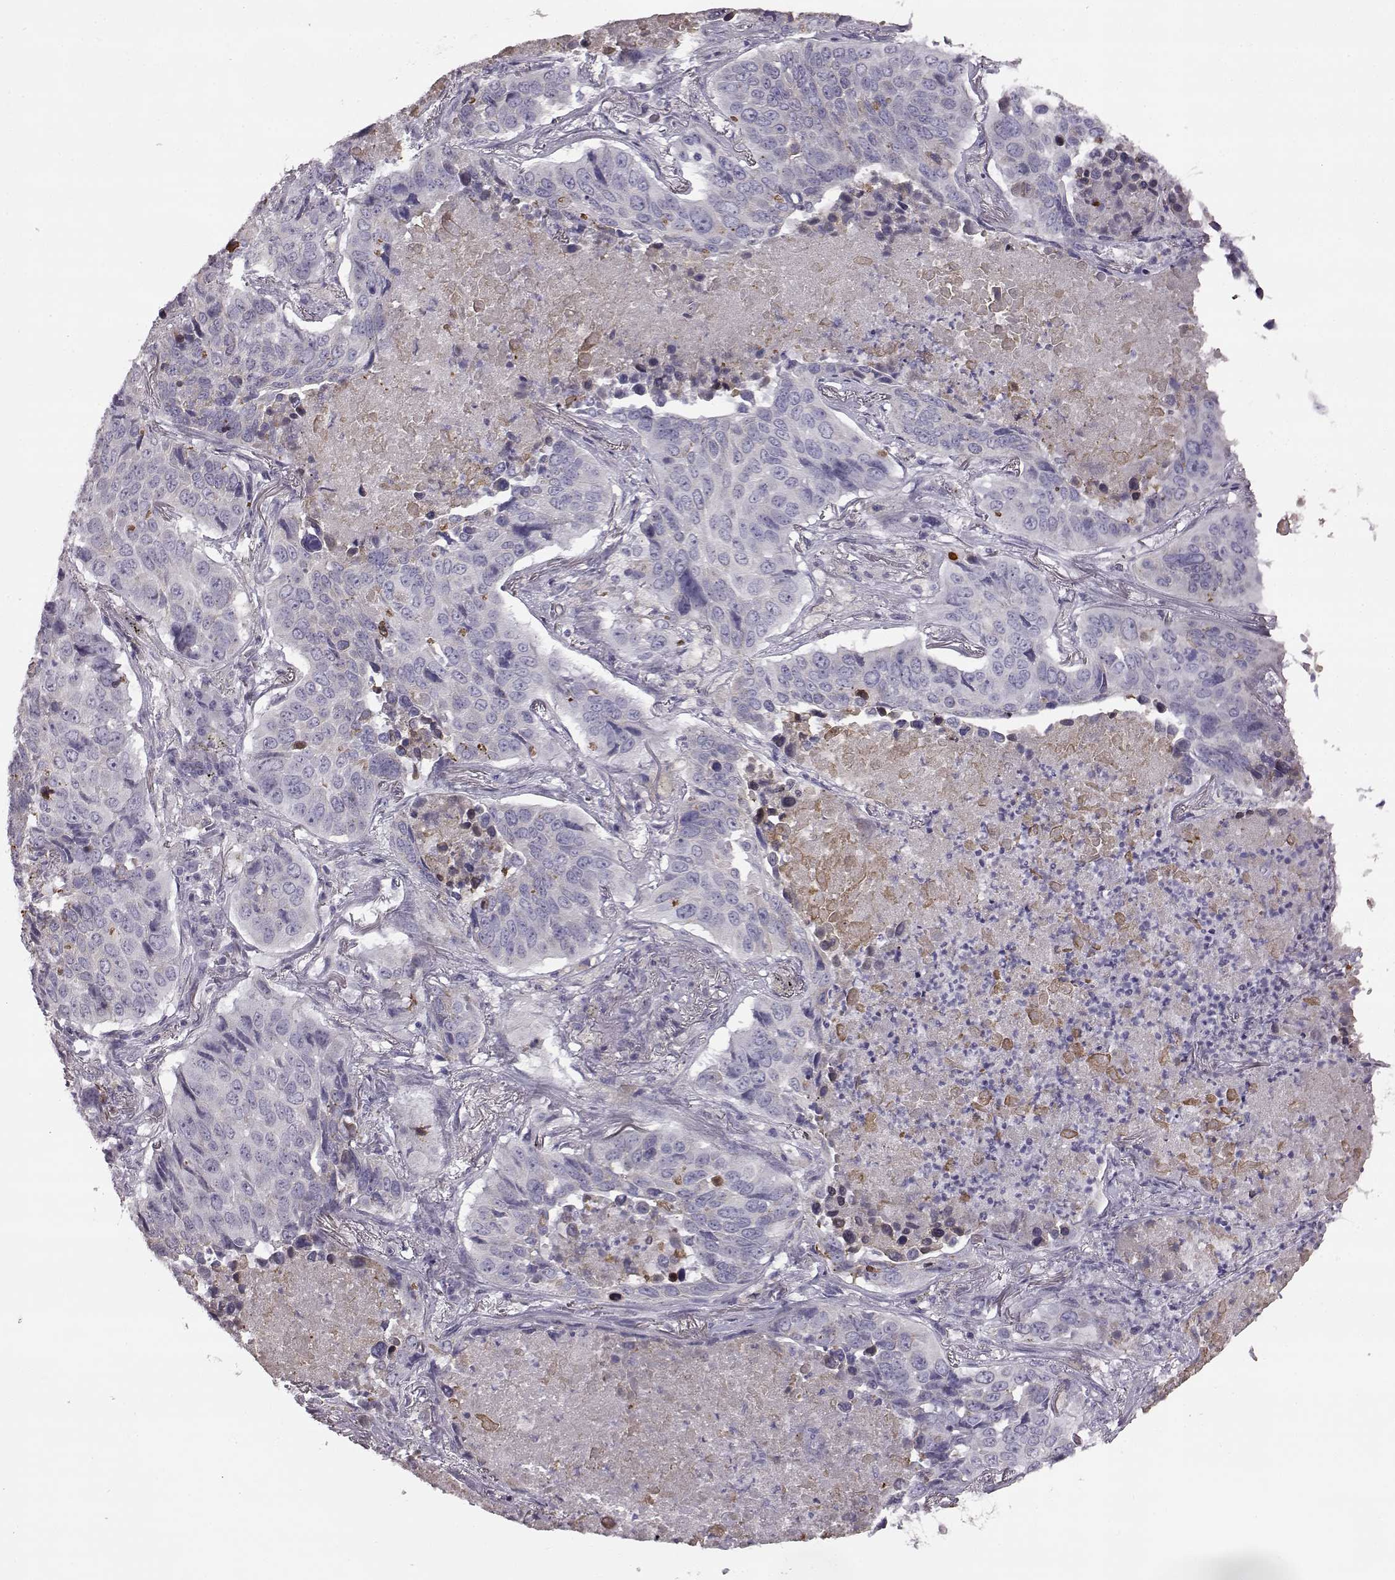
{"staining": {"intensity": "negative", "quantity": "none", "location": "none"}, "tissue": "lung cancer", "cell_type": "Tumor cells", "image_type": "cancer", "snomed": [{"axis": "morphology", "description": "Normal tissue, NOS"}, {"axis": "morphology", "description": "Squamous cell carcinoma, NOS"}, {"axis": "topography", "description": "Bronchus"}, {"axis": "topography", "description": "Lung"}], "caption": "This is an IHC histopathology image of lung cancer. There is no positivity in tumor cells.", "gene": "ODAD4", "patient": {"sex": "male", "age": 64}}